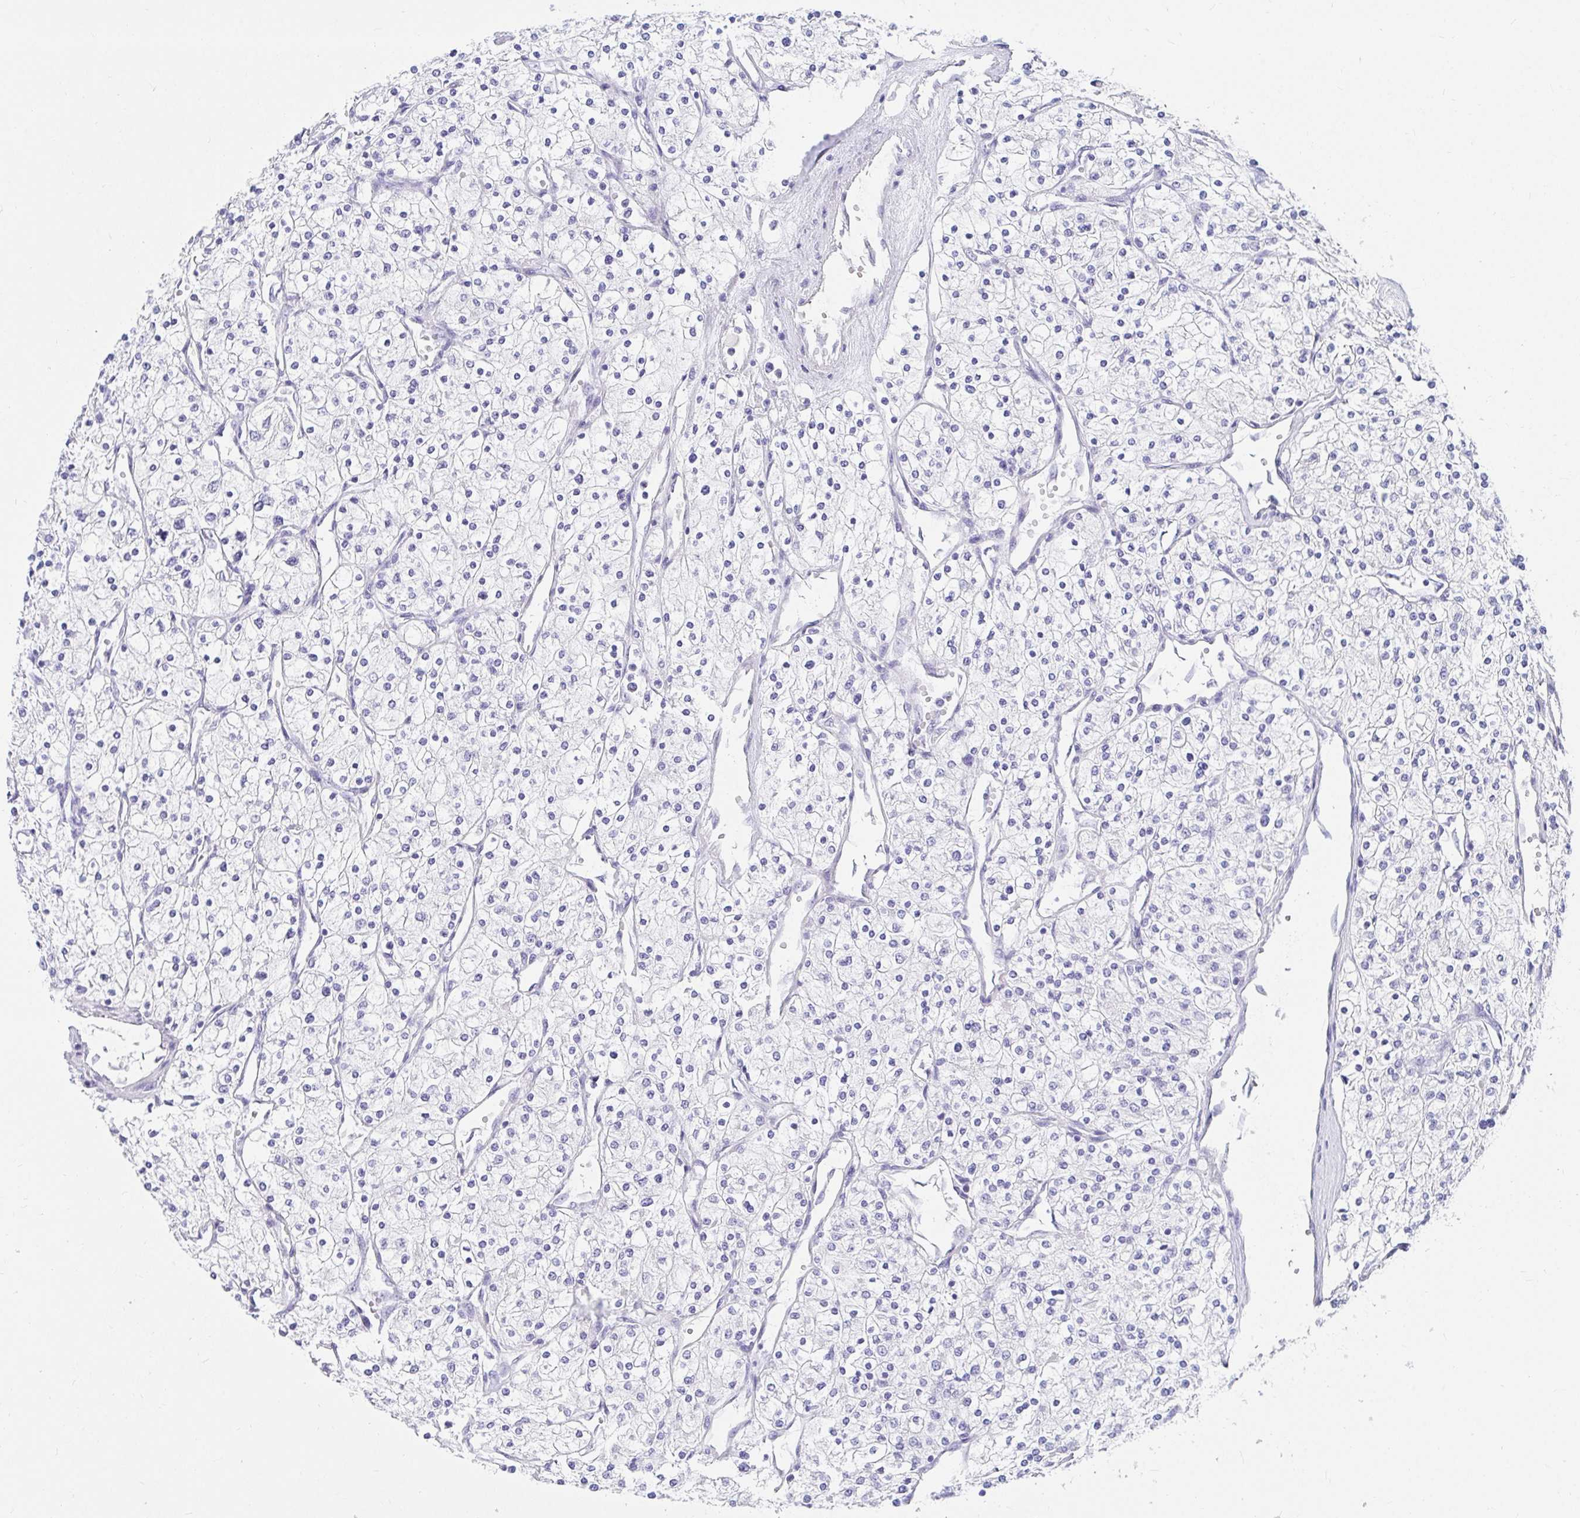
{"staining": {"intensity": "negative", "quantity": "none", "location": "none"}, "tissue": "renal cancer", "cell_type": "Tumor cells", "image_type": "cancer", "snomed": [{"axis": "morphology", "description": "Adenocarcinoma, NOS"}, {"axis": "topography", "description": "Kidney"}], "caption": "This photomicrograph is of adenocarcinoma (renal) stained with IHC to label a protein in brown with the nuclei are counter-stained blue. There is no positivity in tumor cells.", "gene": "DPEP3", "patient": {"sex": "male", "age": 80}}